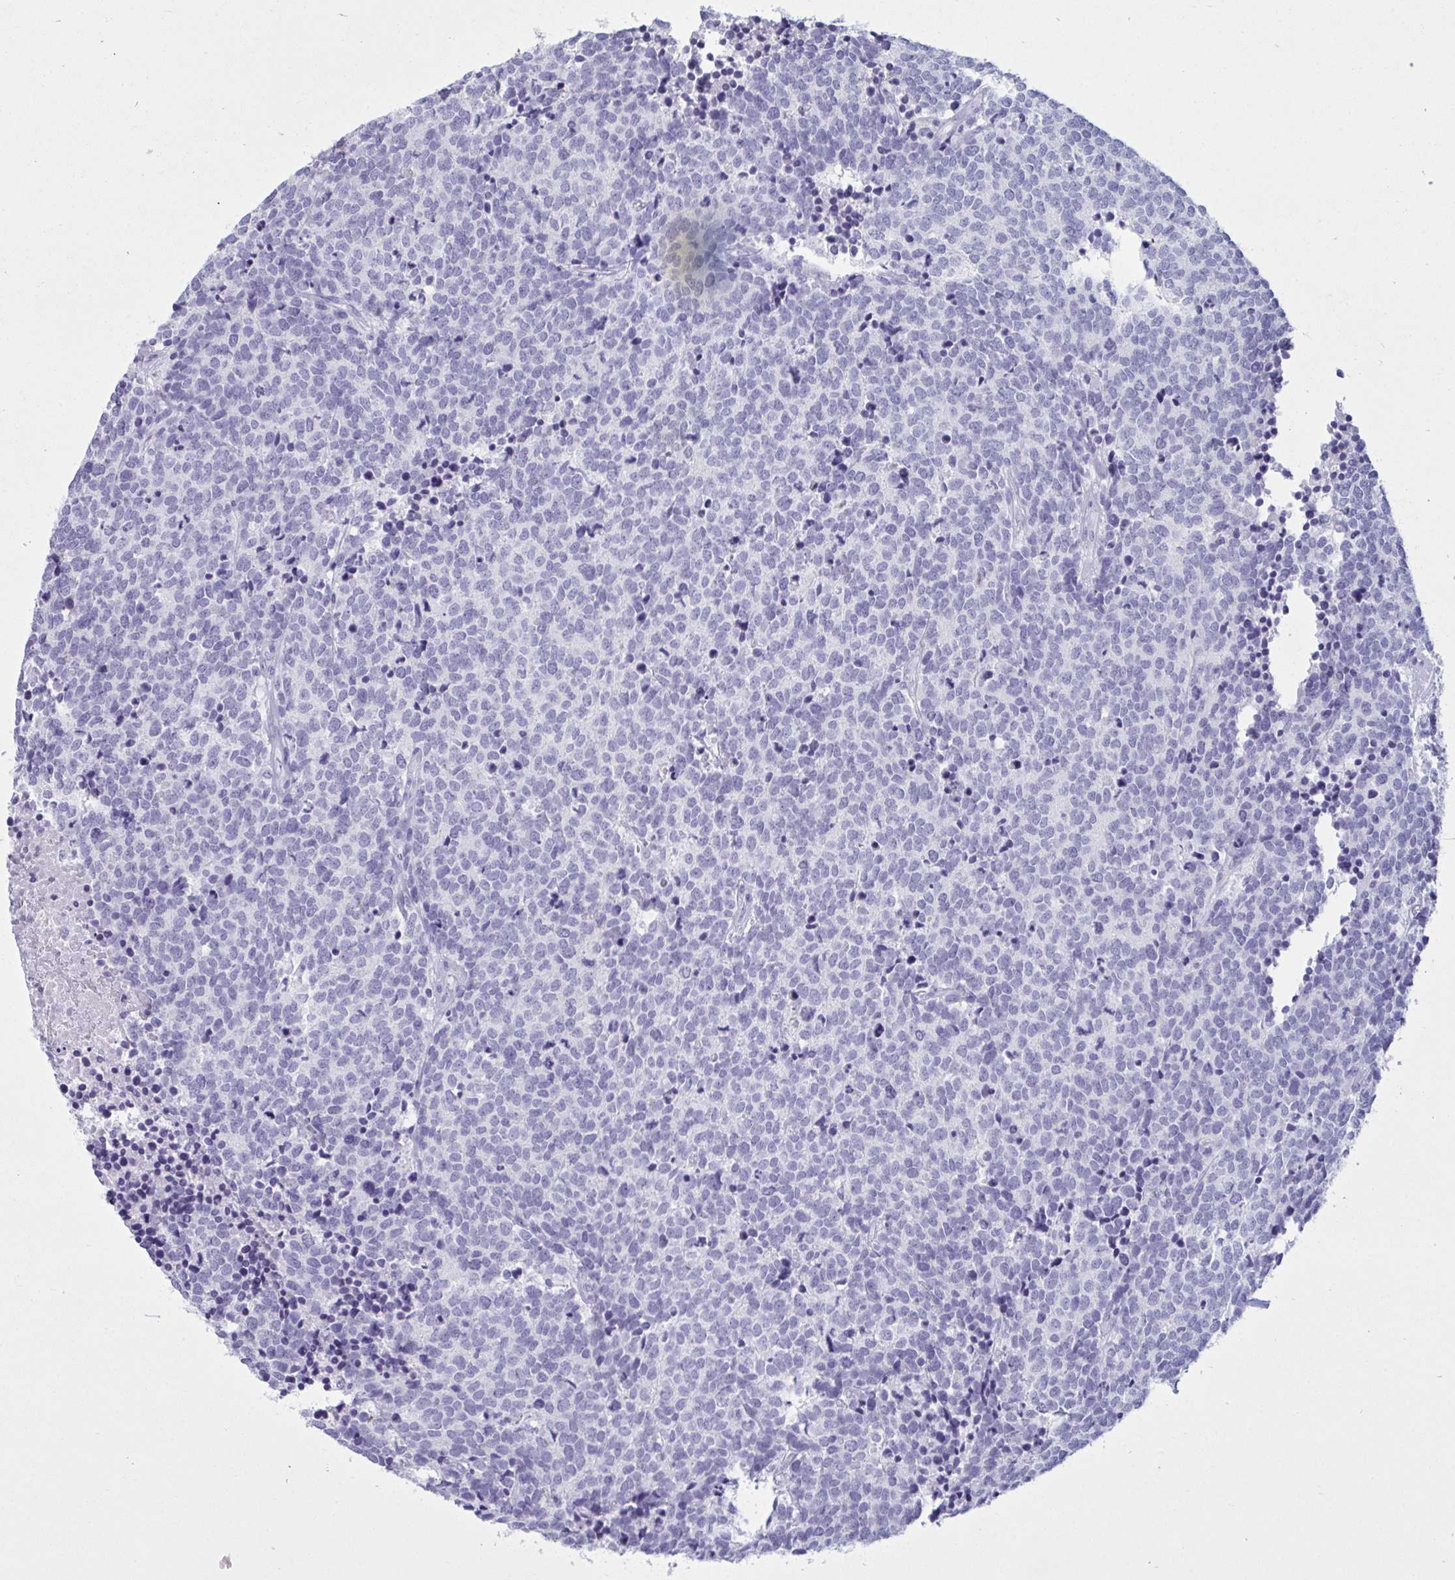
{"staining": {"intensity": "negative", "quantity": "none", "location": "none"}, "tissue": "carcinoid", "cell_type": "Tumor cells", "image_type": "cancer", "snomed": [{"axis": "morphology", "description": "Carcinoid, malignant, NOS"}, {"axis": "topography", "description": "Skin"}], "caption": "Tumor cells are negative for protein expression in human carcinoid. Brightfield microscopy of immunohistochemistry stained with DAB (brown) and hematoxylin (blue), captured at high magnification.", "gene": "ARHGAP42", "patient": {"sex": "female", "age": 79}}